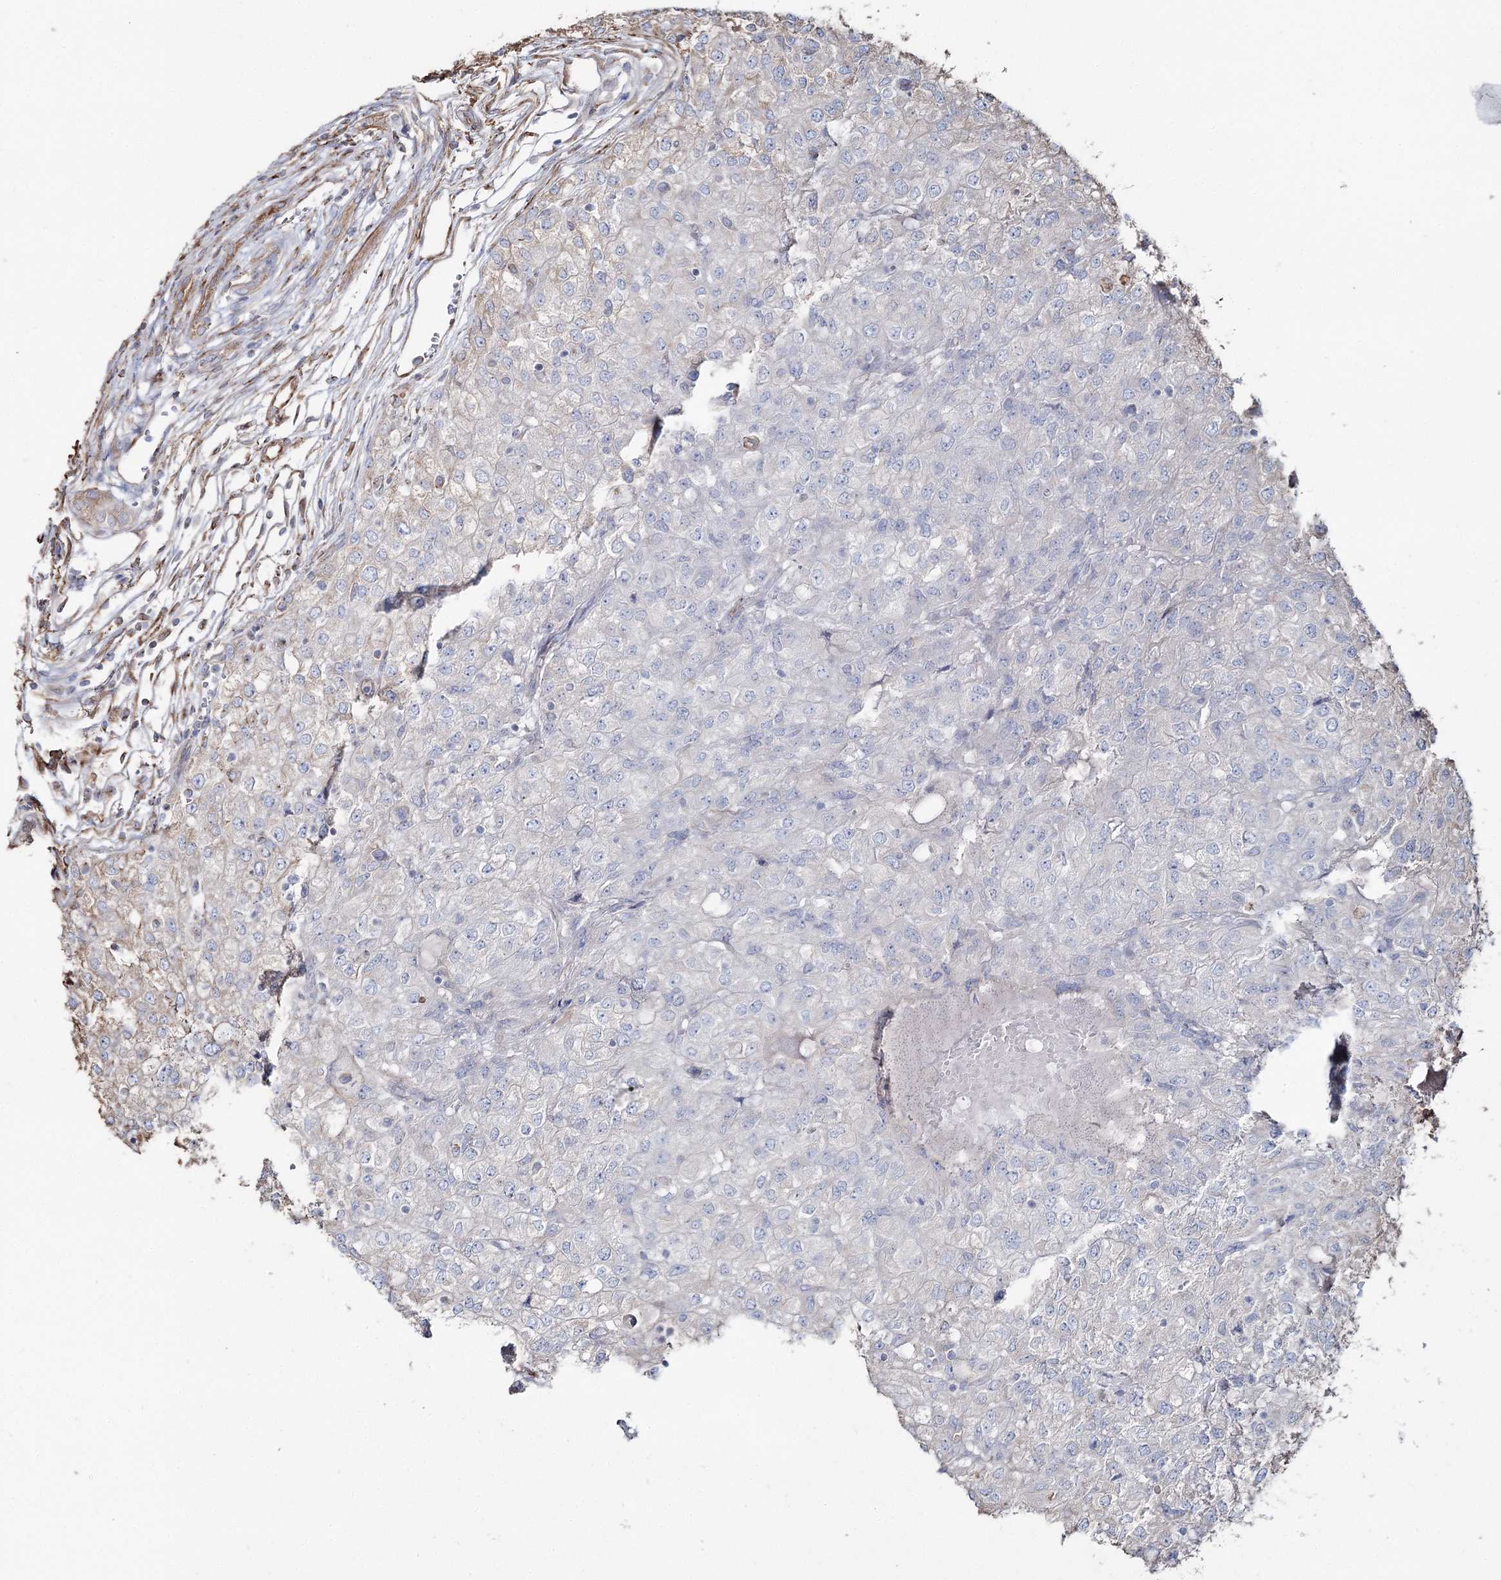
{"staining": {"intensity": "negative", "quantity": "none", "location": "none"}, "tissue": "renal cancer", "cell_type": "Tumor cells", "image_type": "cancer", "snomed": [{"axis": "morphology", "description": "Adenocarcinoma, NOS"}, {"axis": "topography", "description": "Kidney"}], "caption": "Image shows no protein staining in tumor cells of renal adenocarcinoma tissue.", "gene": "SUMF1", "patient": {"sex": "female", "age": 54}}